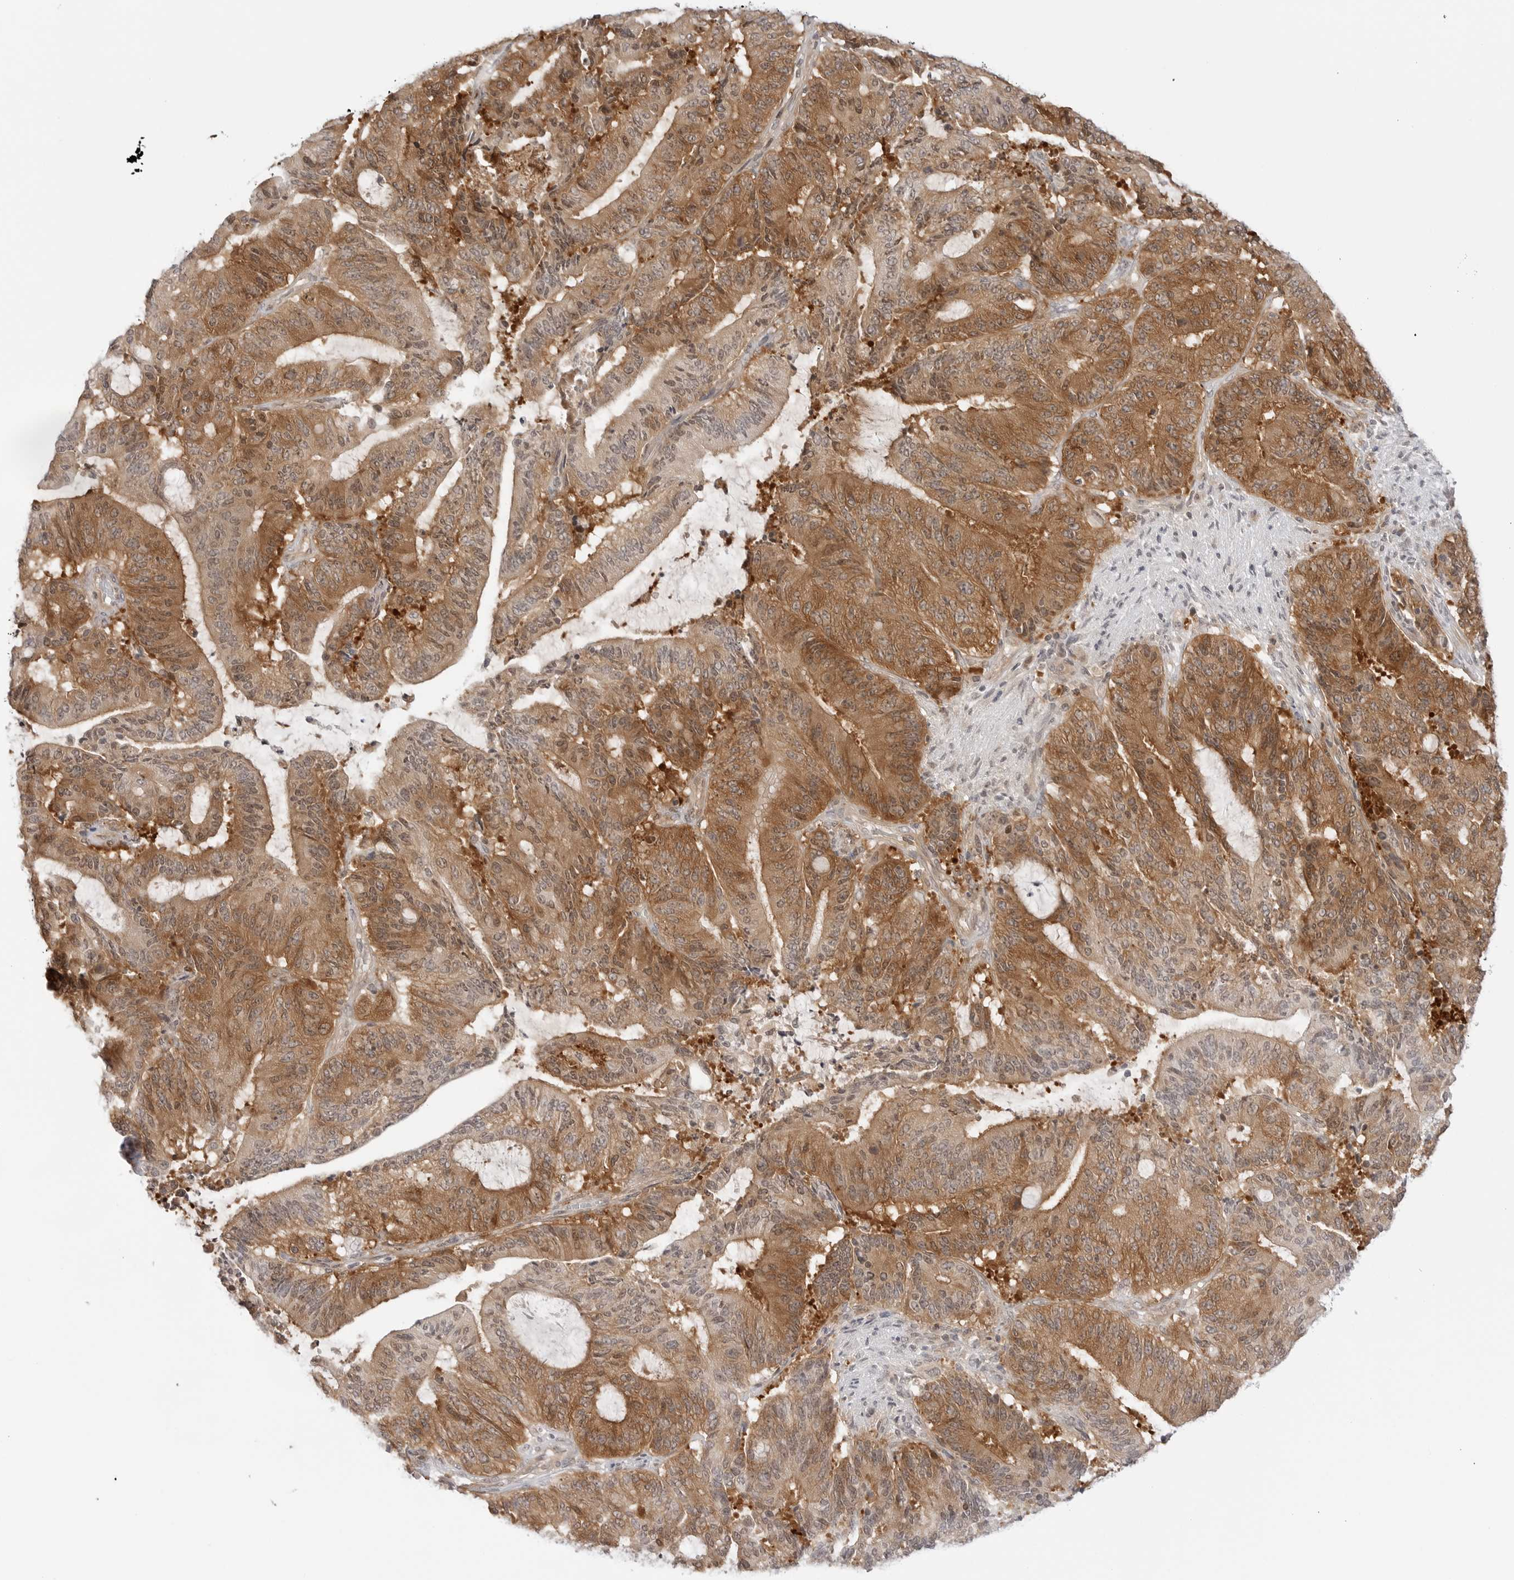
{"staining": {"intensity": "moderate", "quantity": ">75%", "location": "cytoplasmic/membranous"}, "tissue": "liver cancer", "cell_type": "Tumor cells", "image_type": "cancer", "snomed": [{"axis": "morphology", "description": "Normal tissue, NOS"}, {"axis": "morphology", "description": "Cholangiocarcinoma"}, {"axis": "topography", "description": "Liver"}, {"axis": "topography", "description": "Peripheral nerve tissue"}], "caption": "Tumor cells demonstrate medium levels of moderate cytoplasmic/membranous positivity in approximately >75% of cells in liver cholangiocarcinoma. (brown staining indicates protein expression, while blue staining denotes nuclei).", "gene": "NUDC", "patient": {"sex": "female", "age": 73}}